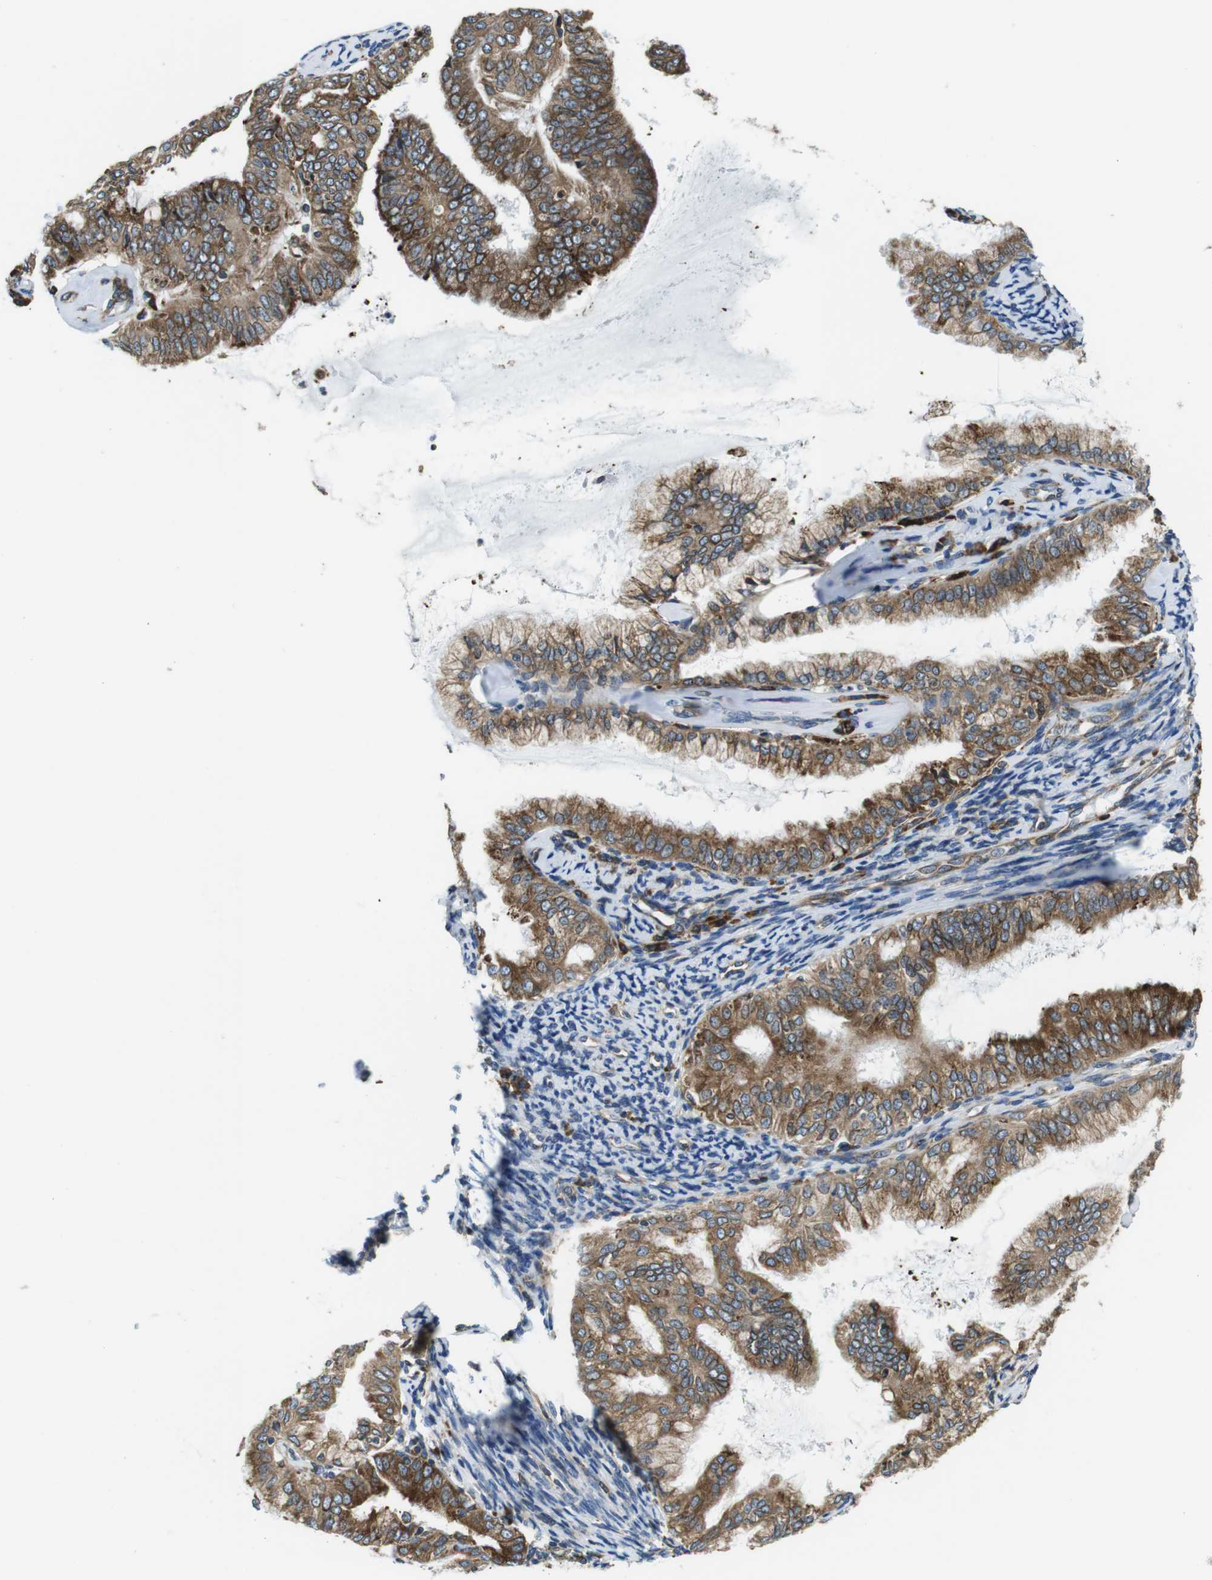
{"staining": {"intensity": "moderate", "quantity": ">75%", "location": "cytoplasmic/membranous"}, "tissue": "endometrial cancer", "cell_type": "Tumor cells", "image_type": "cancer", "snomed": [{"axis": "morphology", "description": "Adenocarcinoma, NOS"}, {"axis": "topography", "description": "Endometrium"}], "caption": "Protein staining by immunohistochemistry exhibits moderate cytoplasmic/membranous positivity in approximately >75% of tumor cells in endometrial cancer (adenocarcinoma). (Brightfield microscopy of DAB IHC at high magnification).", "gene": "UGGT1", "patient": {"sex": "female", "age": 63}}